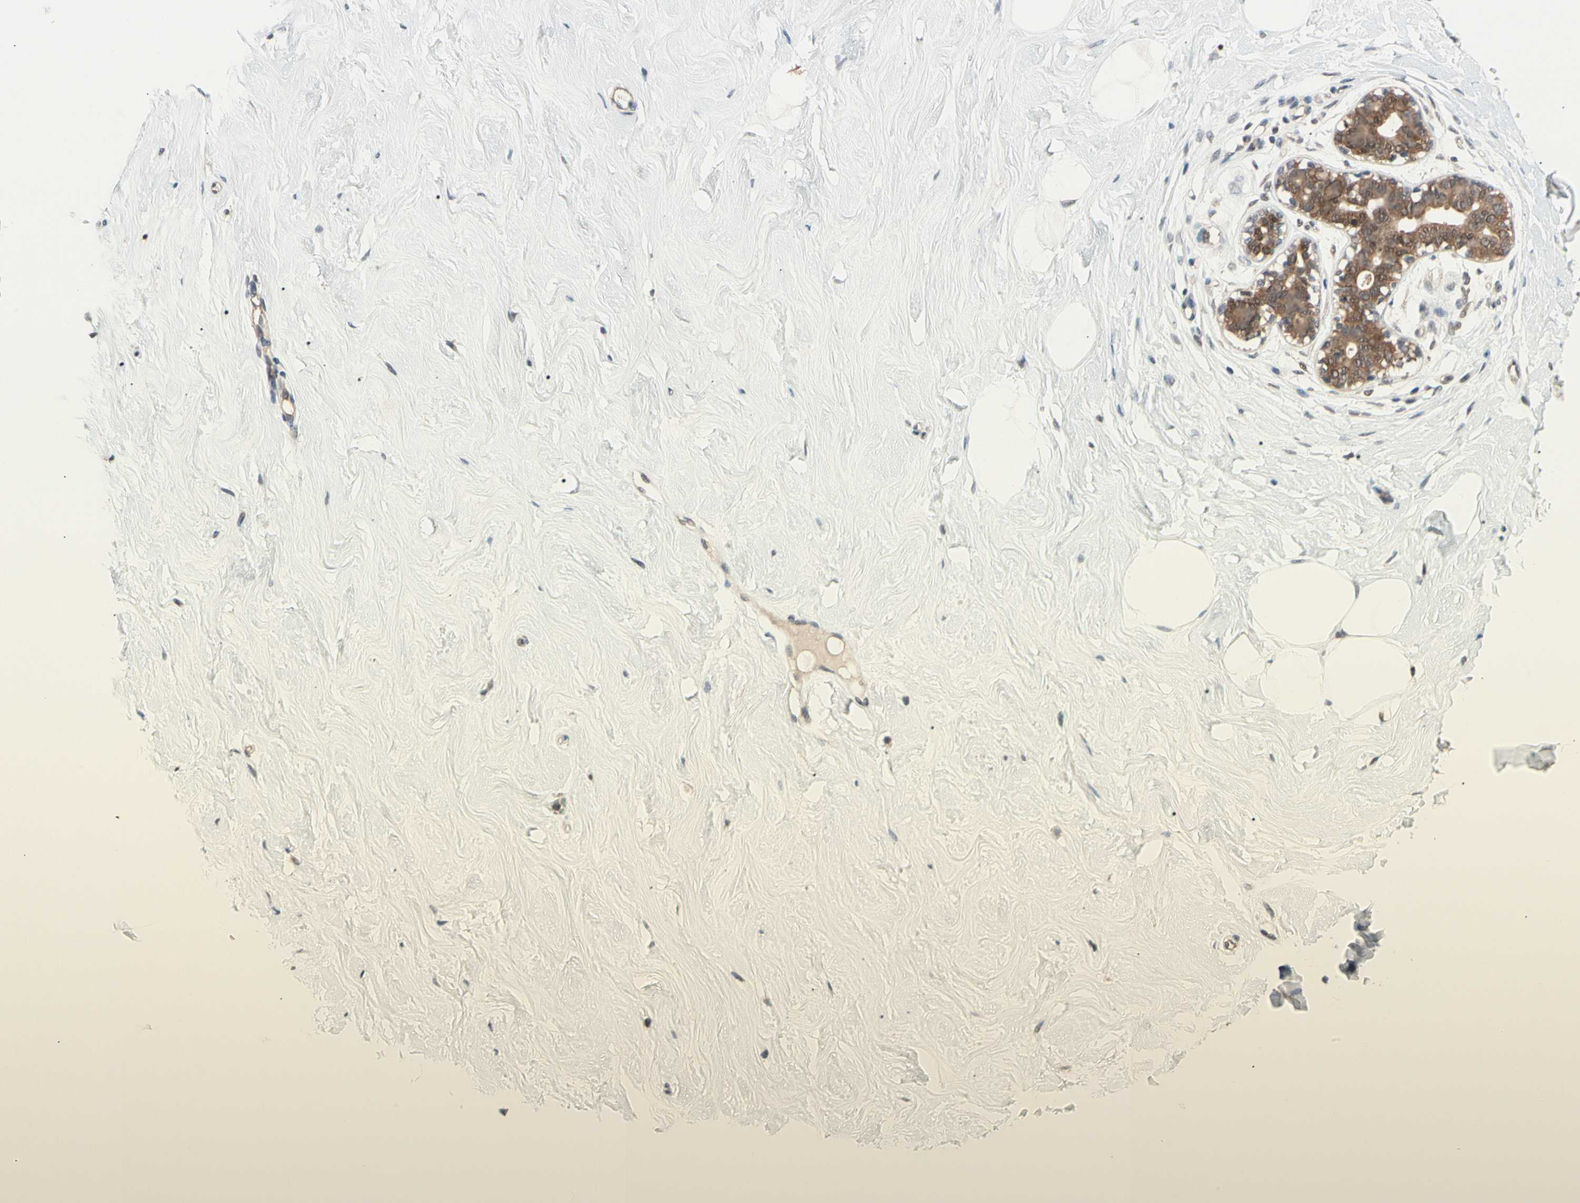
{"staining": {"intensity": "negative", "quantity": "none", "location": "none"}, "tissue": "breast", "cell_type": "Adipocytes", "image_type": "normal", "snomed": [{"axis": "morphology", "description": "Normal tissue, NOS"}, {"axis": "topography", "description": "Breast"}], "caption": "This is an immunohistochemistry photomicrograph of benign breast. There is no staining in adipocytes.", "gene": "NGEF", "patient": {"sex": "female", "age": 23}}